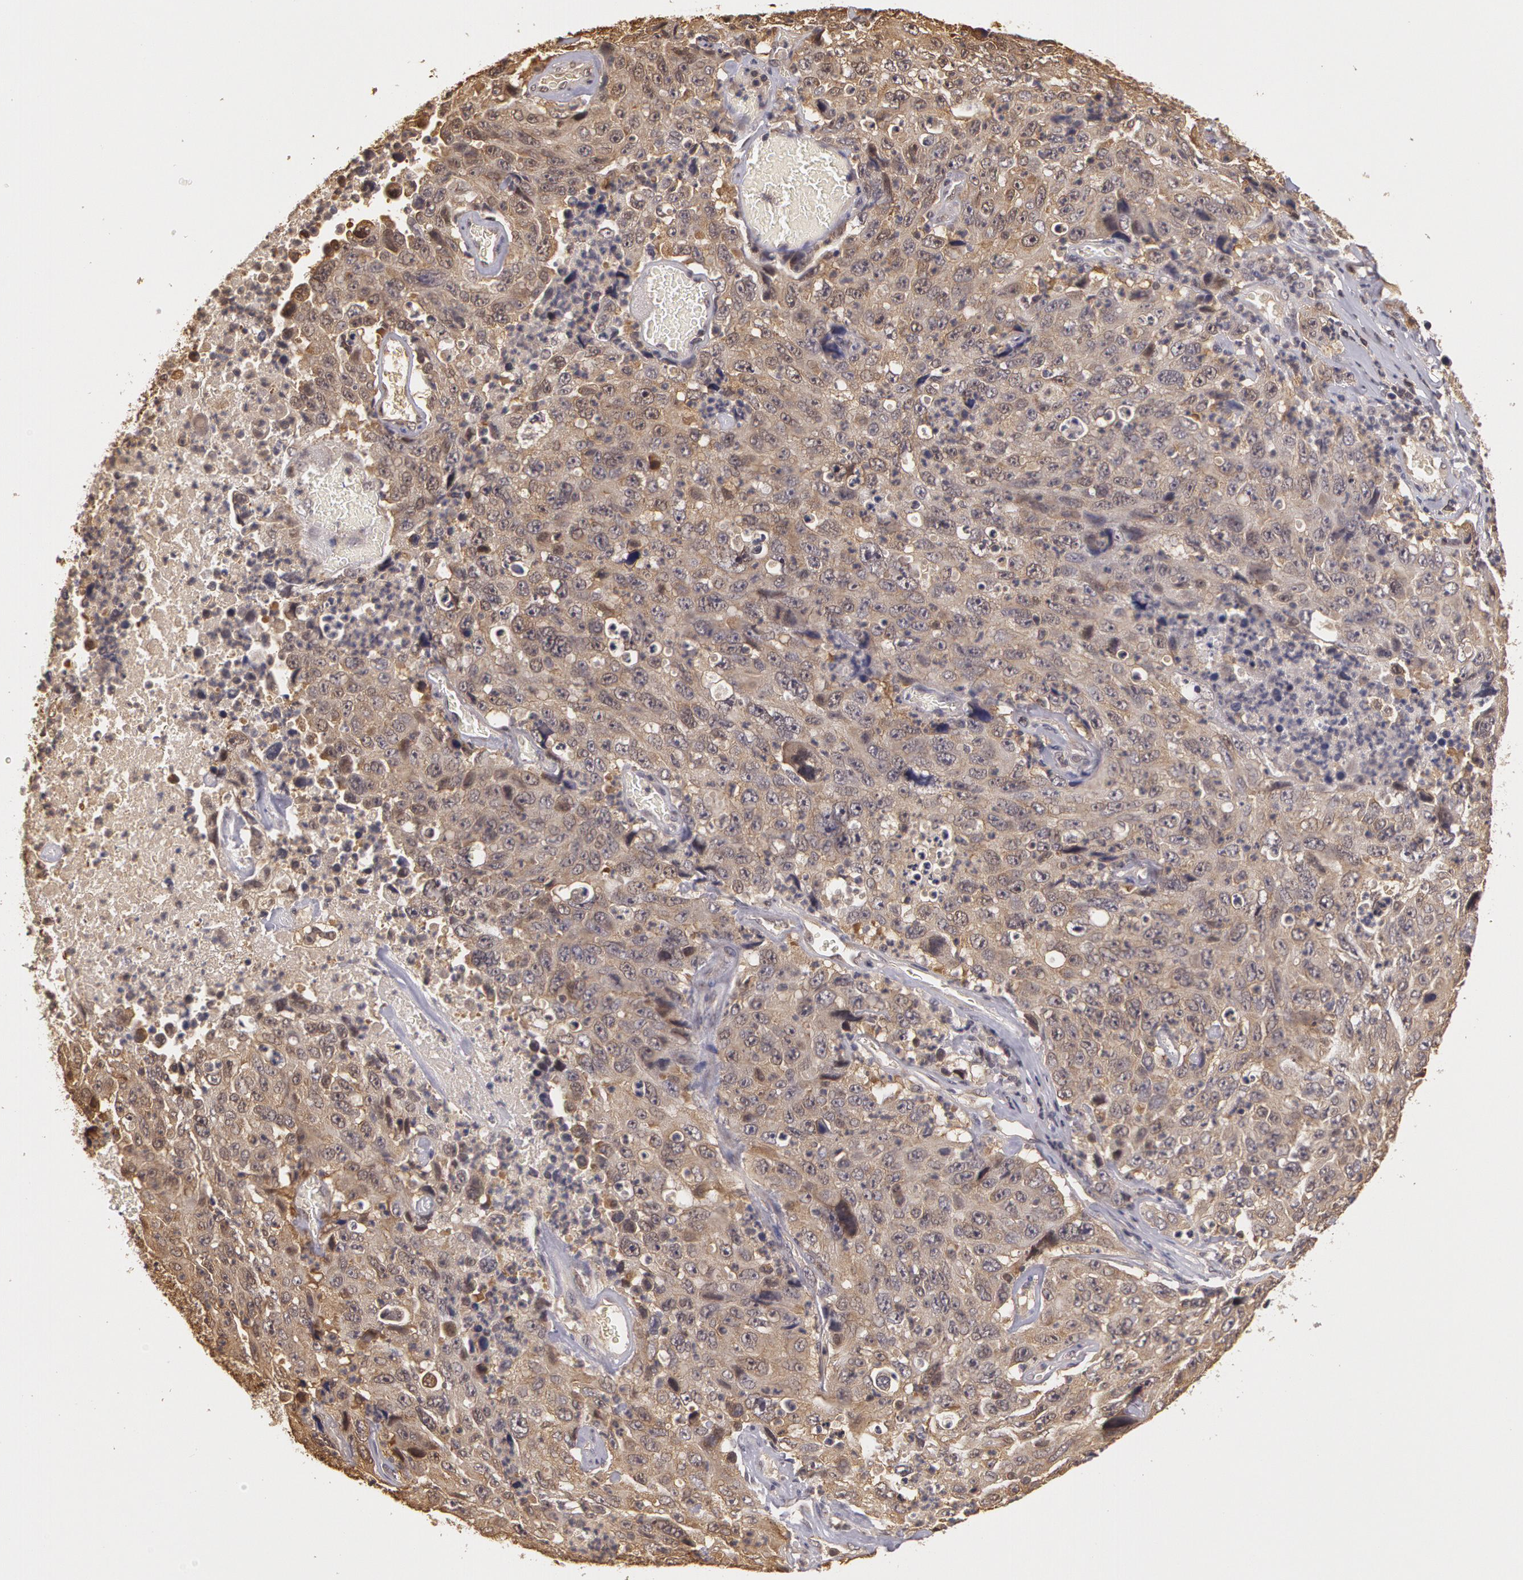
{"staining": {"intensity": "negative", "quantity": "none", "location": "none"}, "tissue": "lung cancer", "cell_type": "Tumor cells", "image_type": "cancer", "snomed": [{"axis": "morphology", "description": "Squamous cell carcinoma, NOS"}, {"axis": "topography", "description": "Lung"}], "caption": "This is an immunohistochemistry (IHC) image of squamous cell carcinoma (lung). There is no positivity in tumor cells.", "gene": "AHSA1", "patient": {"sex": "male", "age": 64}}